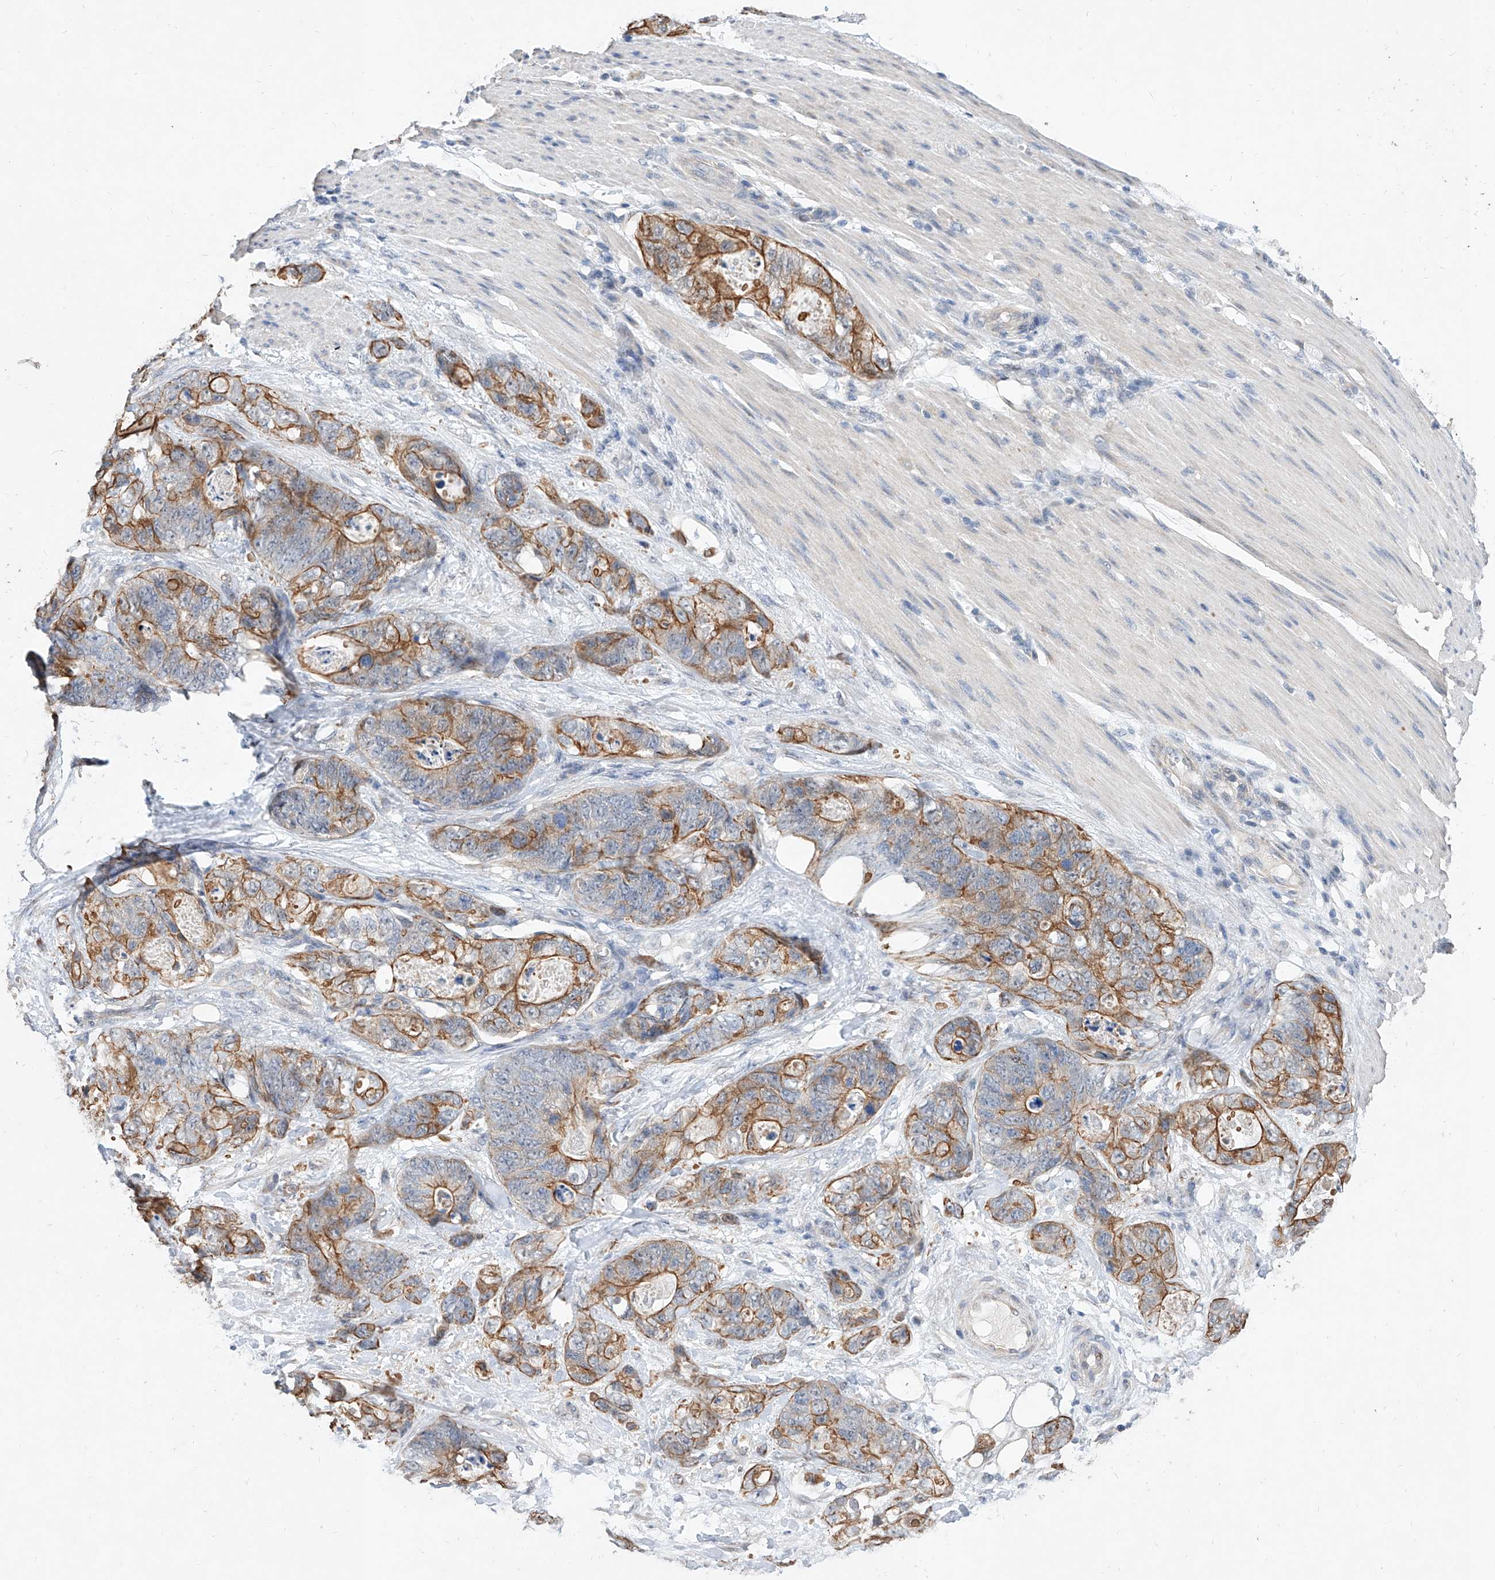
{"staining": {"intensity": "moderate", "quantity": ">75%", "location": "cytoplasmic/membranous"}, "tissue": "stomach cancer", "cell_type": "Tumor cells", "image_type": "cancer", "snomed": [{"axis": "morphology", "description": "Normal tissue, NOS"}, {"axis": "morphology", "description": "Adenocarcinoma, NOS"}, {"axis": "topography", "description": "Stomach"}], "caption": "IHC staining of adenocarcinoma (stomach), which exhibits medium levels of moderate cytoplasmic/membranous positivity in about >75% of tumor cells indicating moderate cytoplasmic/membranous protein positivity. The staining was performed using DAB (3,3'-diaminobenzidine) (brown) for protein detection and nuclei were counterstained in hematoxylin (blue).", "gene": "MFSD4B", "patient": {"sex": "female", "age": 89}}